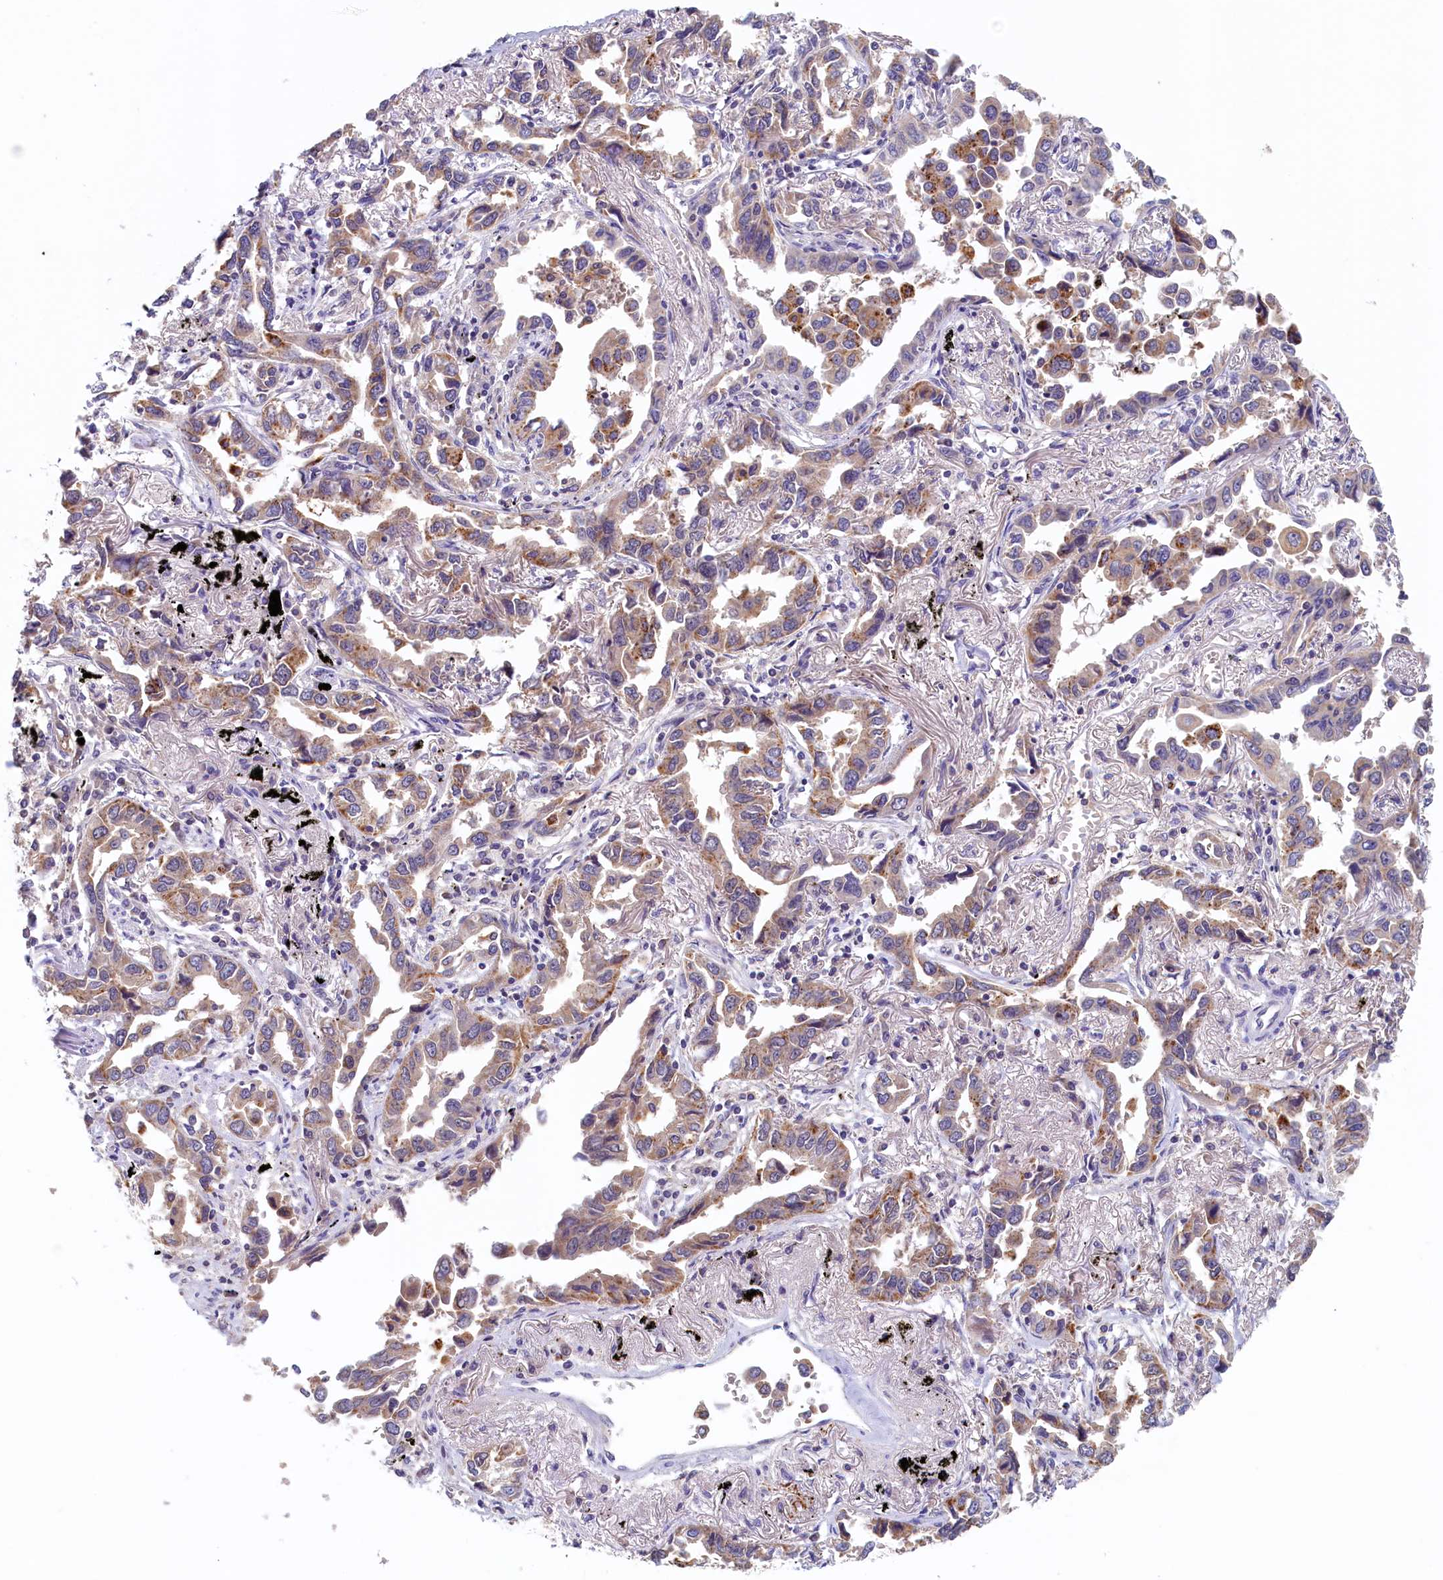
{"staining": {"intensity": "moderate", "quantity": ">75%", "location": "cytoplasmic/membranous"}, "tissue": "lung cancer", "cell_type": "Tumor cells", "image_type": "cancer", "snomed": [{"axis": "morphology", "description": "Adenocarcinoma, NOS"}, {"axis": "topography", "description": "Lung"}], "caption": "DAB (3,3'-diaminobenzidine) immunohistochemical staining of human adenocarcinoma (lung) demonstrates moderate cytoplasmic/membranous protein positivity in approximately >75% of tumor cells.", "gene": "NUBP2", "patient": {"sex": "male", "age": 67}}